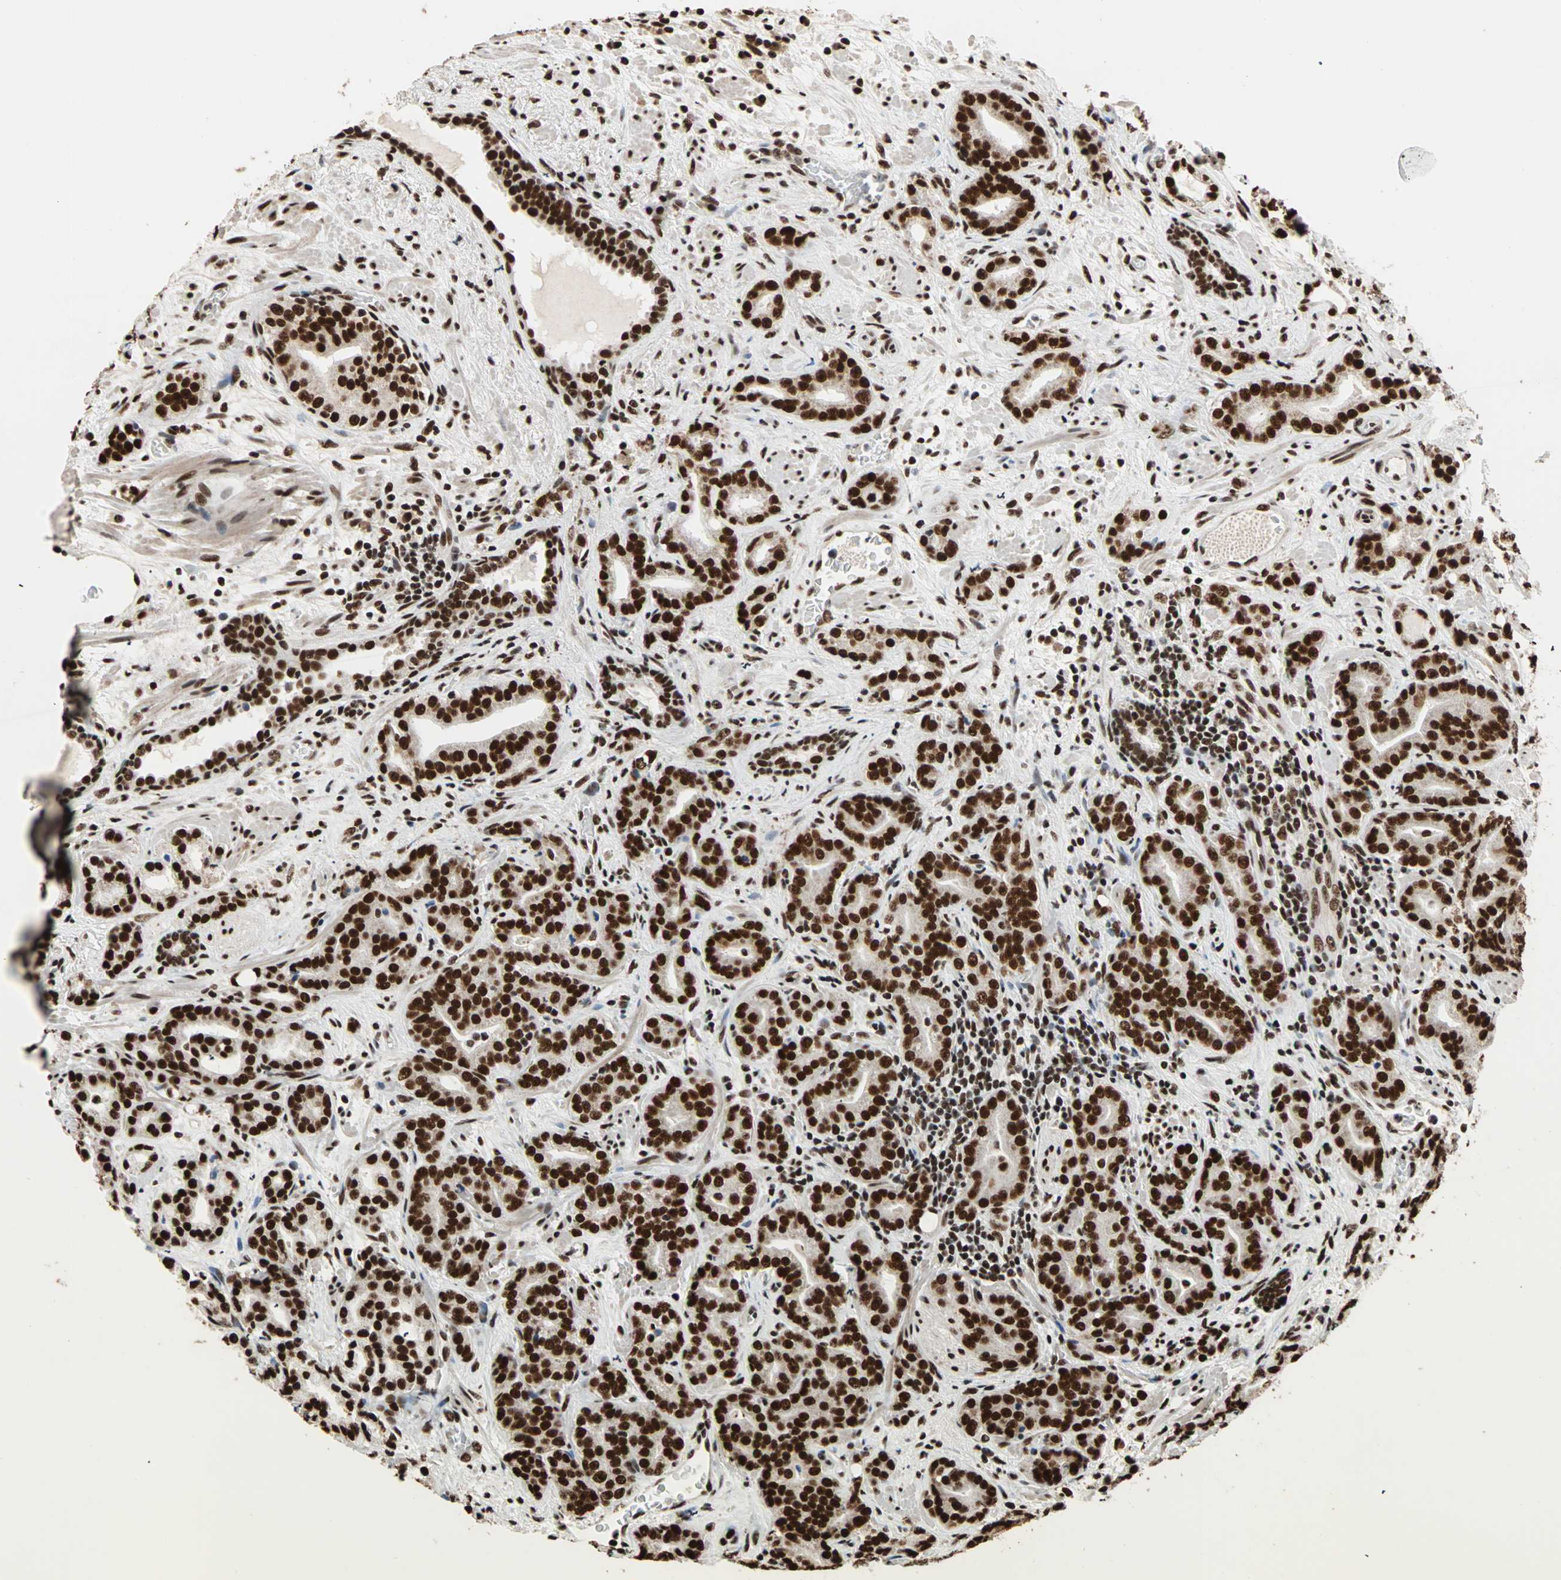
{"staining": {"intensity": "strong", "quantity": ">75%", "location": "nuclear"}, "tissue": "prostate cancer", "cell_type": "Tumor cells", "image_type": "cancer", "snomed": [{"axis": "morphology", "description": "Adenocarcinoma, Low grade"}, {"axis": "topography", "description": "Prostate"}], "caption": "Immunohistochemistry (IHC) staining of low-grade adenocarcinoma (prostate), which shows high levels of strong nuclear staining in approximately >75% of tumor cells indicating strong nuclear protein staining. The staining was performed using DAB (3,3'-diaminobenzidine) (brown) for protein detection and nuclei were counterstained in hematoxylin (blue).", "gene": "ILF2", "patient": {"sex": "male", "age": 63}}